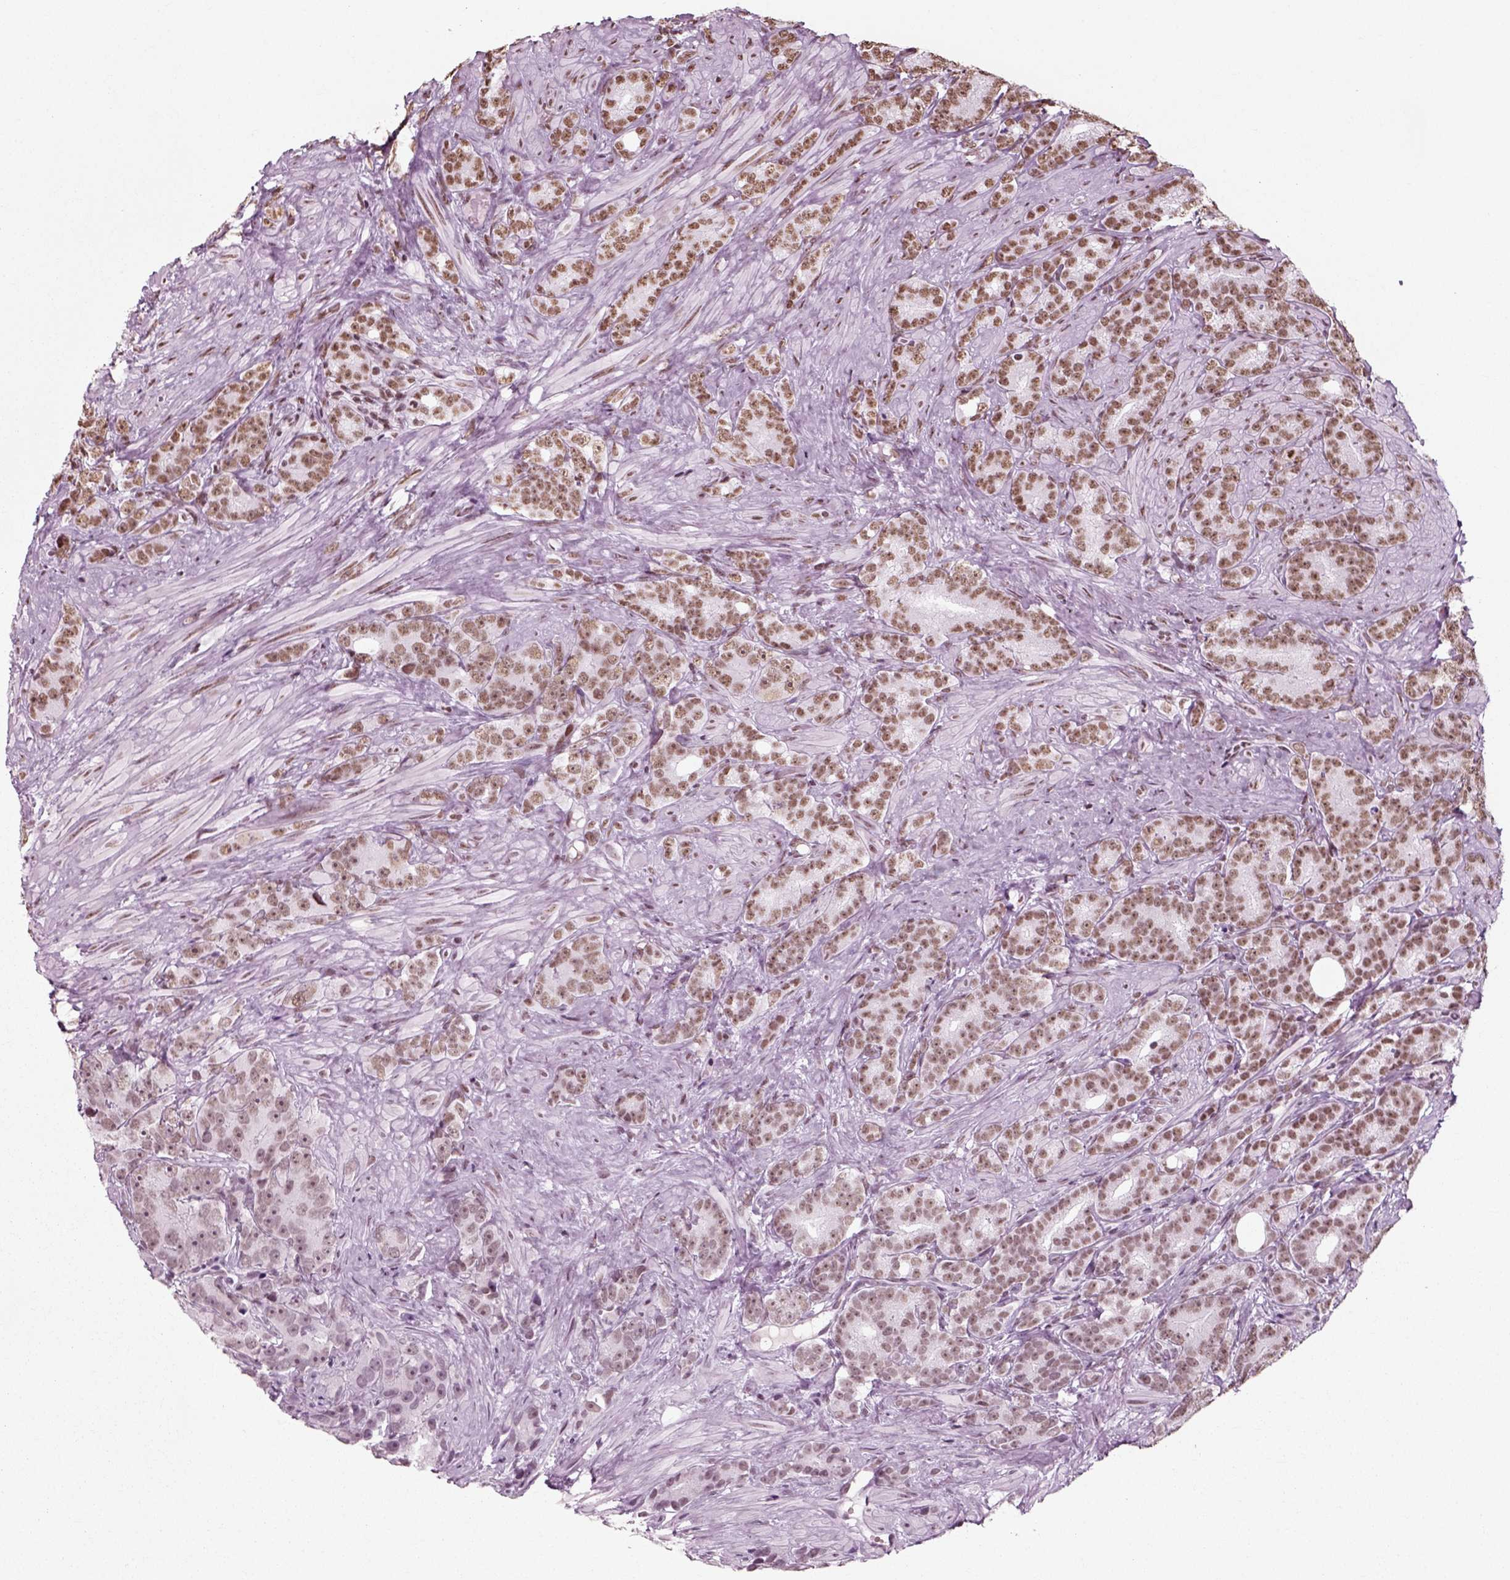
{"staining": {"intensity": "weak", "quantity": ">75%", "location": "nuclear"}, "tissue": "prostate cancer", "cell_type": "Tumor cells", "image_type": "cancer", "snomed": [{"axis": "morphology", "description": "Adenocarcinoma, High grade"}, {"axis": "topography", "description": "Prostate"}], "caption": "A brown stain shows weak nuclear expression of a protein in prostate high-grade adenocarcinoma tumor cells.", "gene": "POLR1H", "patient": {"sex": "male", "age": 90}}